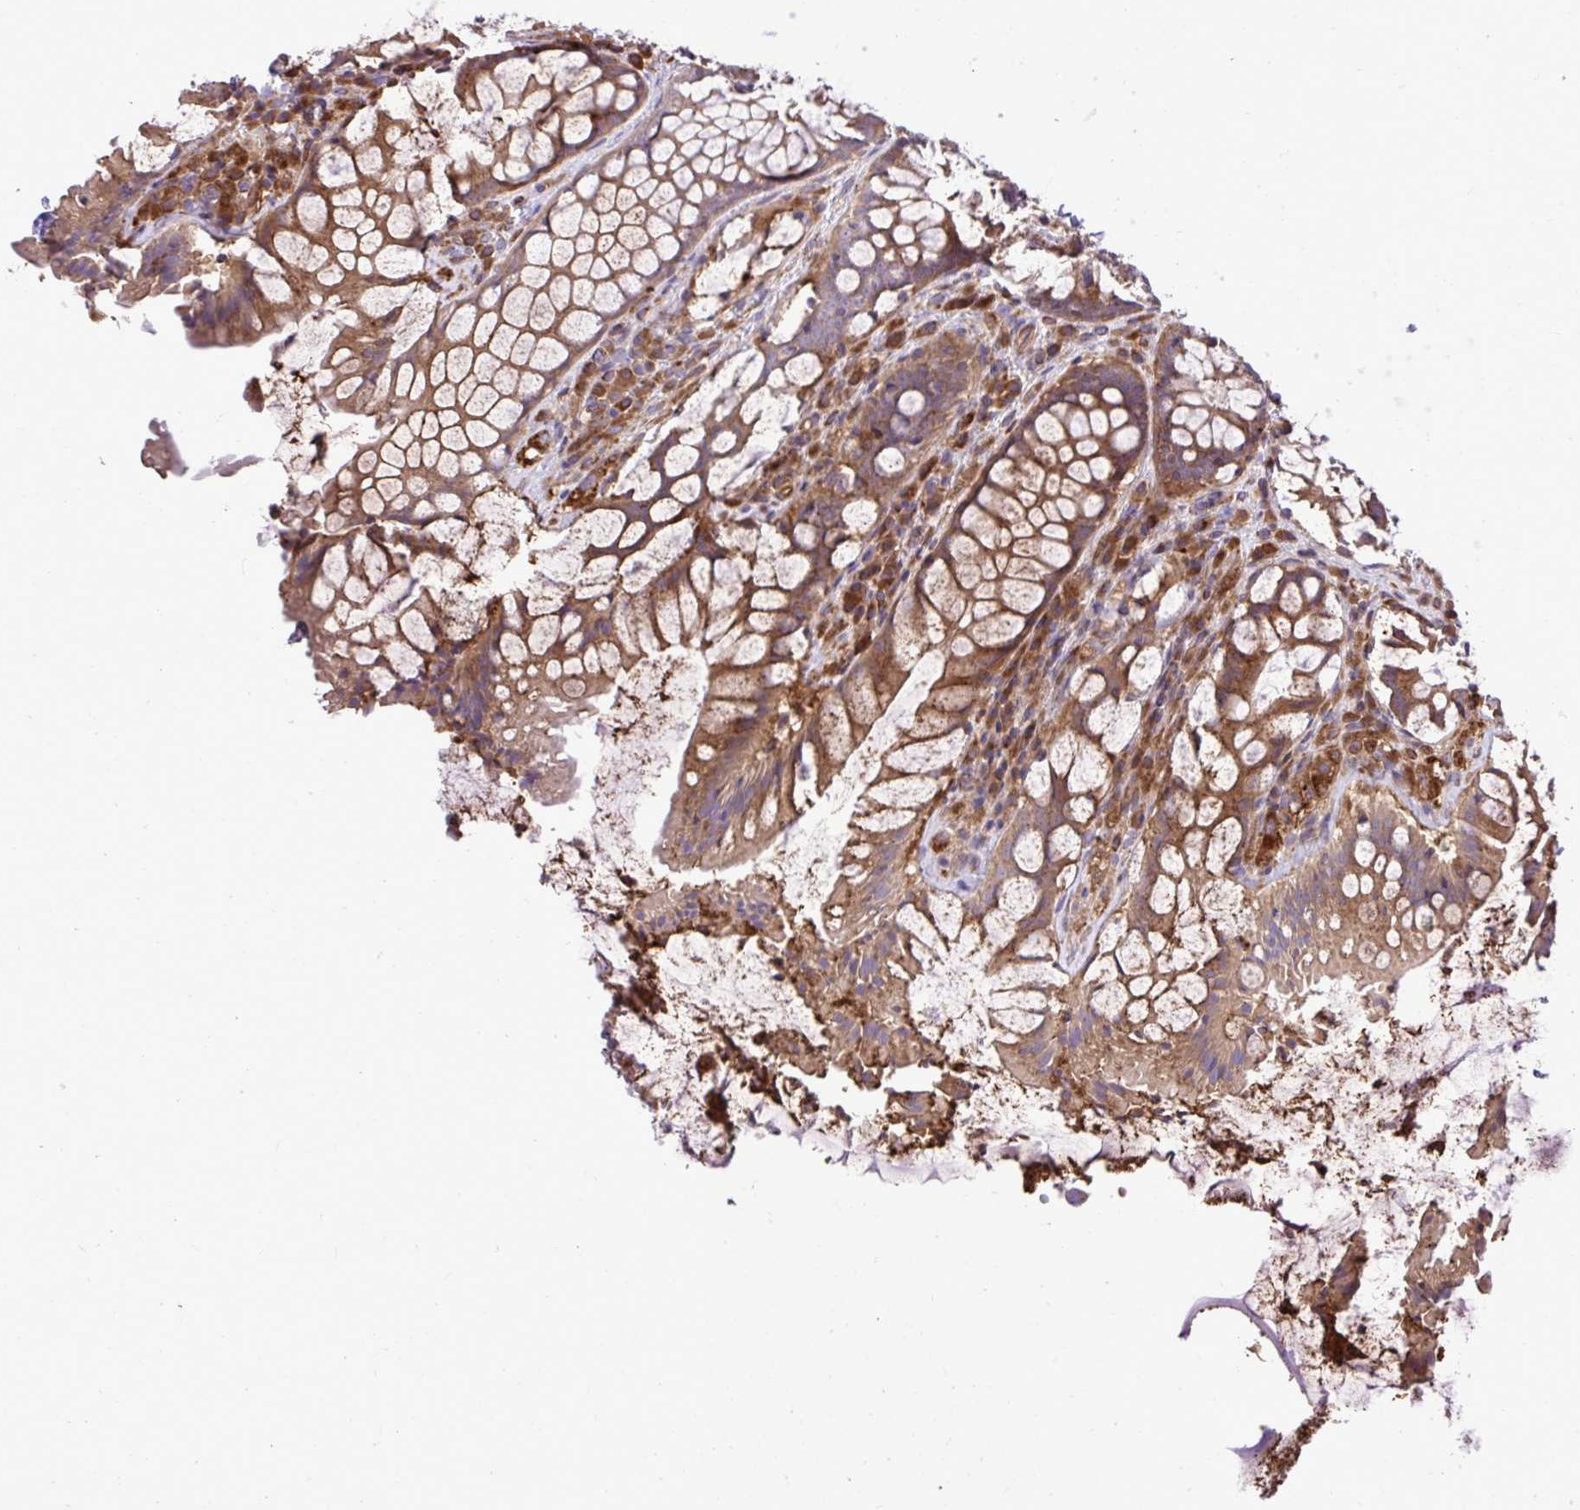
{"staining": {"intensity": "moderate", "quantity": ">75%", "location": "cytoplasmic/membranous"}, "tissue": "rectum", "cell_type": "Glandular cells", "image_type": "normal", "snomed": [{"axis": "morphology", "description": "Normal tissue, NOS"}, {"axis": "topography", "description": "Rectum"}], "caption": "Glandular cells demonstrate medium levels of moderate cytoplasmic/membranous staining in about >75% of cells in benign human rectum. (Stains: DAB (3,3'-diaminobenzidine) in brown, nuclei in blue, Microscopy: brightfield microscopy at high magnification).", "gene": "PAIP2", "patient": {"sex": "female", "age": 58}}